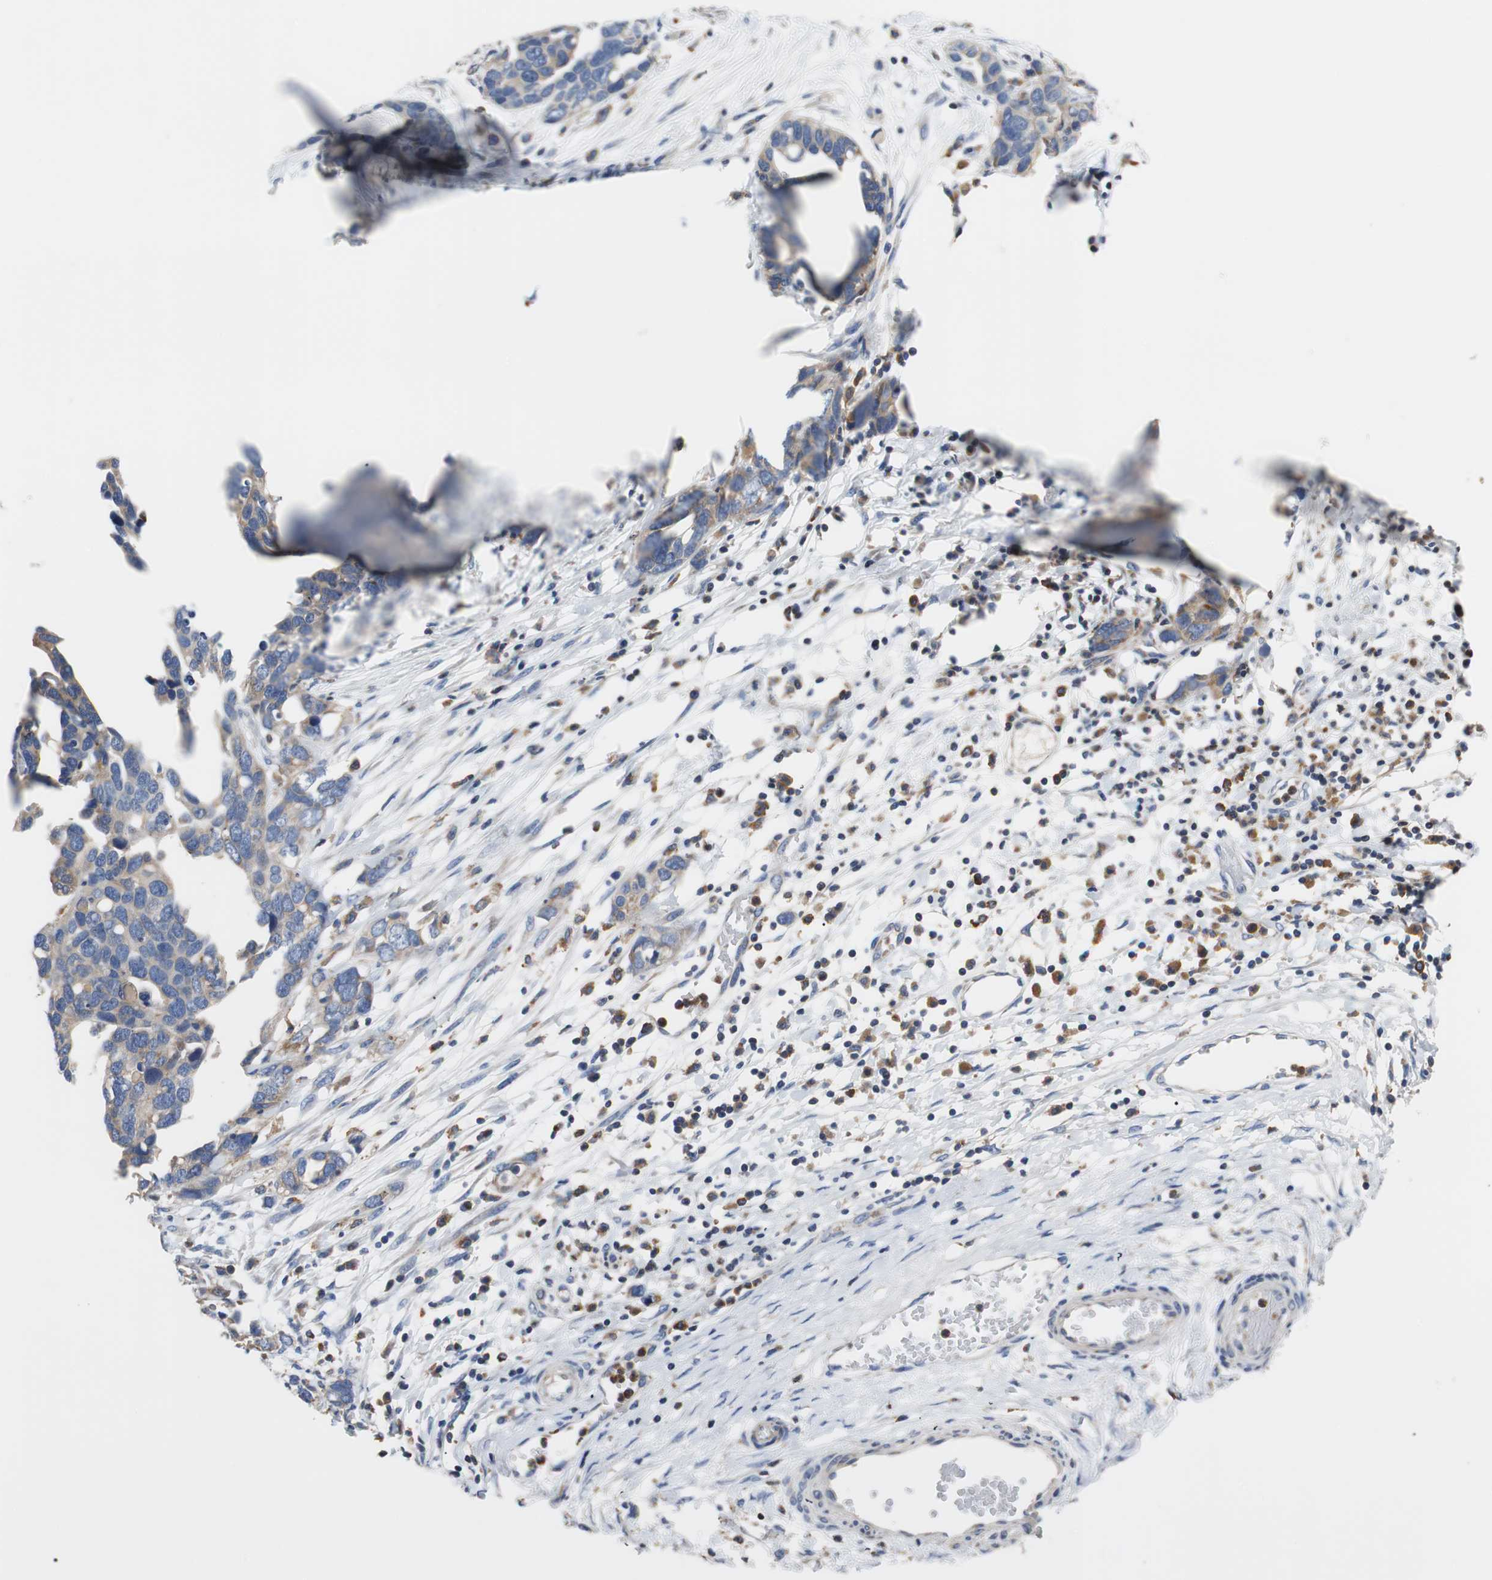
{"staining": {"intensity": "moderate", "quantity": "25%-75%", "location": "cytoplasmic/membranous"}, "tissue": "ovarian cancer", "cell_type": "Tumor cells", "image_type": "cancer", "snomed": [{"axis": "morphology", "description": "Cystadenocarcinoma, serous, NOS"}, {"axis": "topography", "description": "Ovary"}], "caption": "Brown immunohistochemical staining in human ovarian cancer (serous cystadenocarcinoma) displays moderate cytoplasmic/membranous expression in approximately 25%-75% of tumor cells. The protein of interest is stained brown, and the nuclei are stained in blue (DAB IHC with brightfield microscopy, high magnification).", "gene": "VAMP8", "patient": {"sex": "female", "age": 54}}